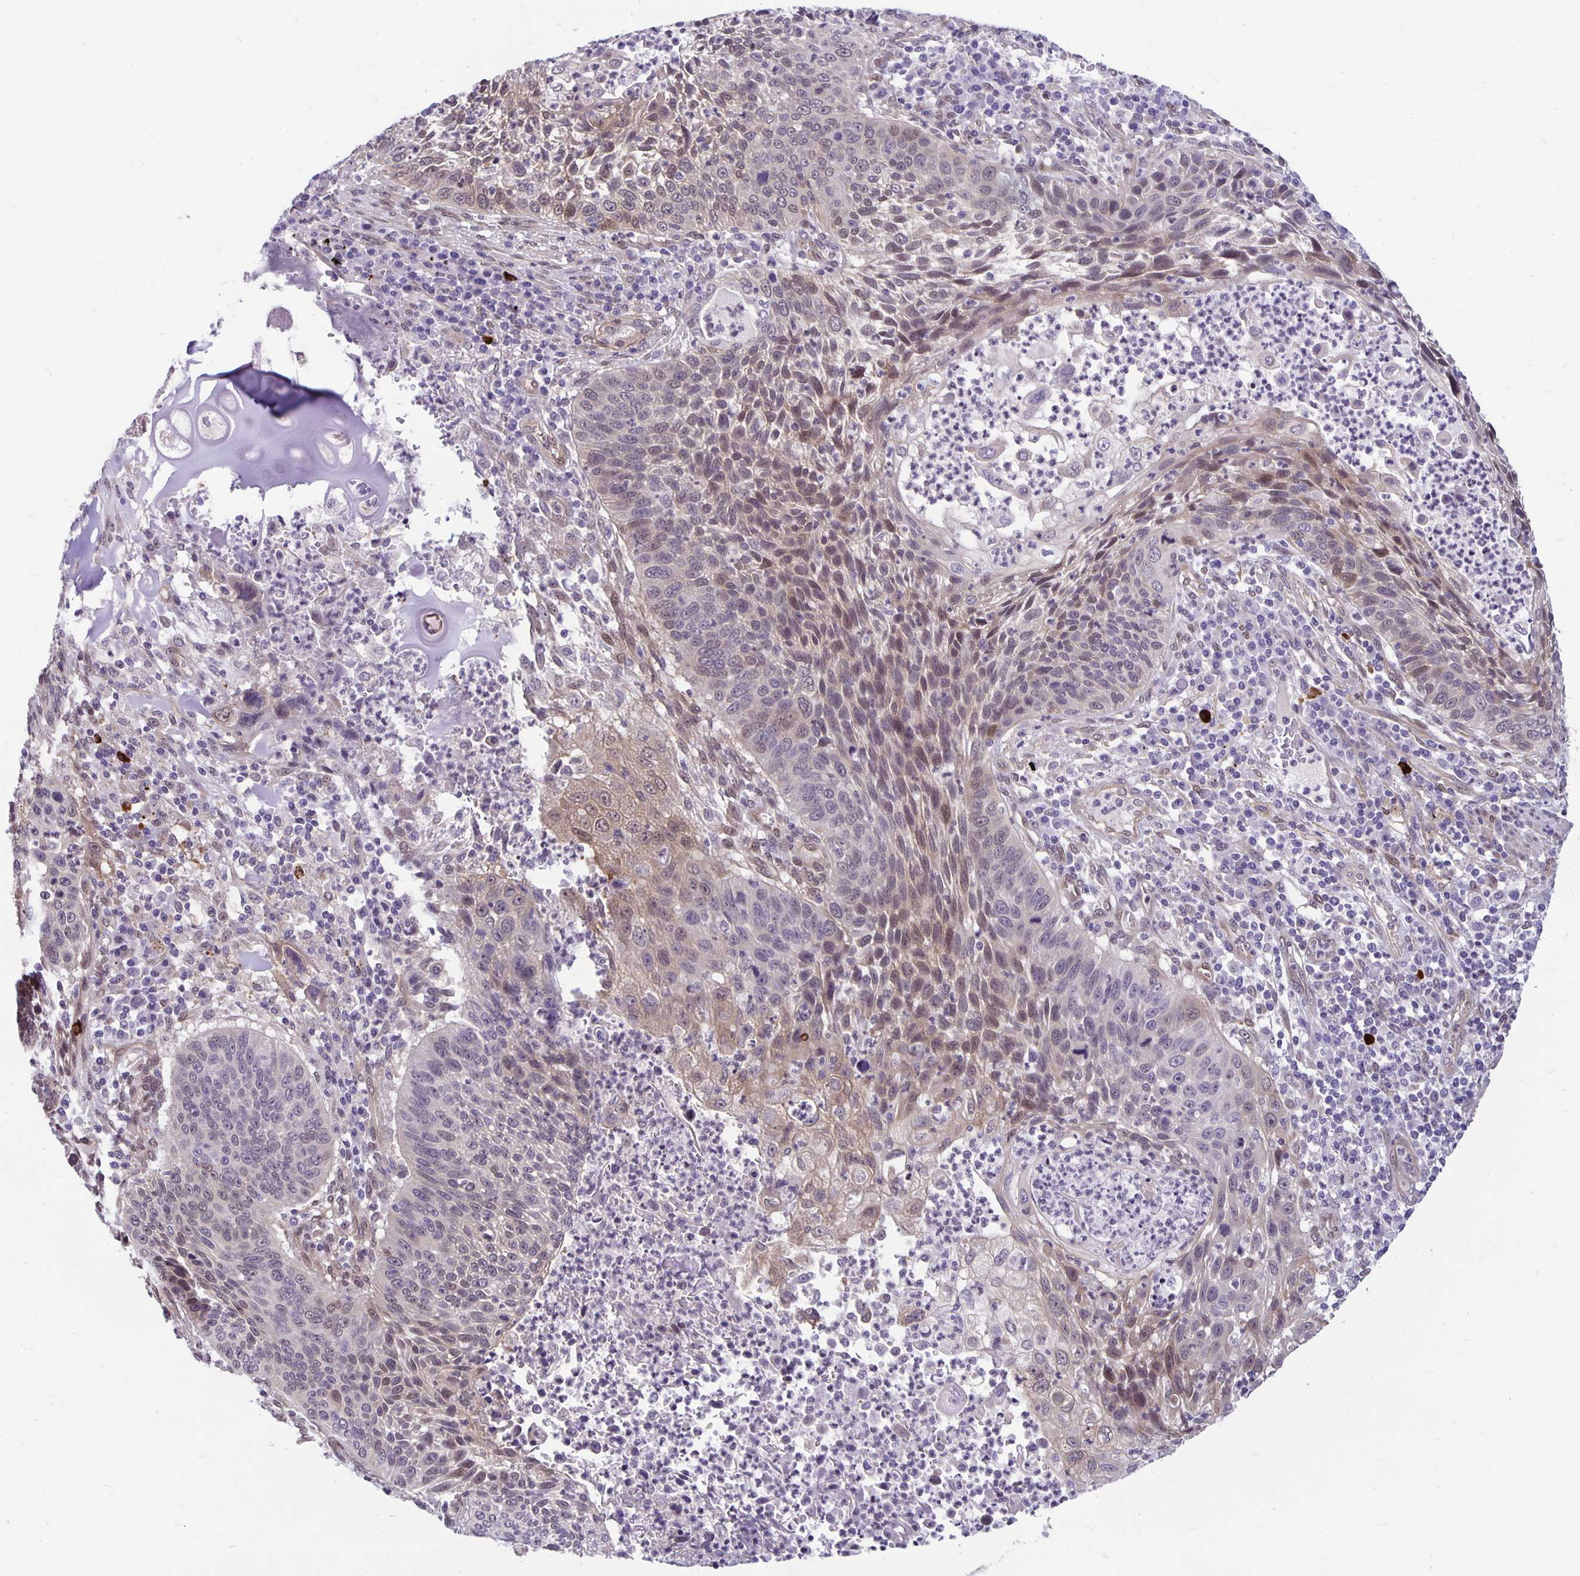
{"staining": {"intensity": "weak", "quantity": "<25%", "location": "cytoplasmic/membranous"}, "tissue": "lung cancer", "cell_type": "Tumor cells", "image_type": "cancer", "snomed": [{"axis": "morphology", "description": "Squamous cell carcinoma, NOS"}, {"axis": "morphology", "description": "Squamous cell carcinoma, metastatic, NOS"}, {"axis": "topography", "description": "Lung"}, {"axis": "topography", "description": "Pleura, NOS"}], "caption": "Immunohistochemistry of squamous cell carcinoma (lung) demonstrates no staining in tumor cells.", "gene": "TAX1BP3", "patient": {"sex": "male", "age": 72}}